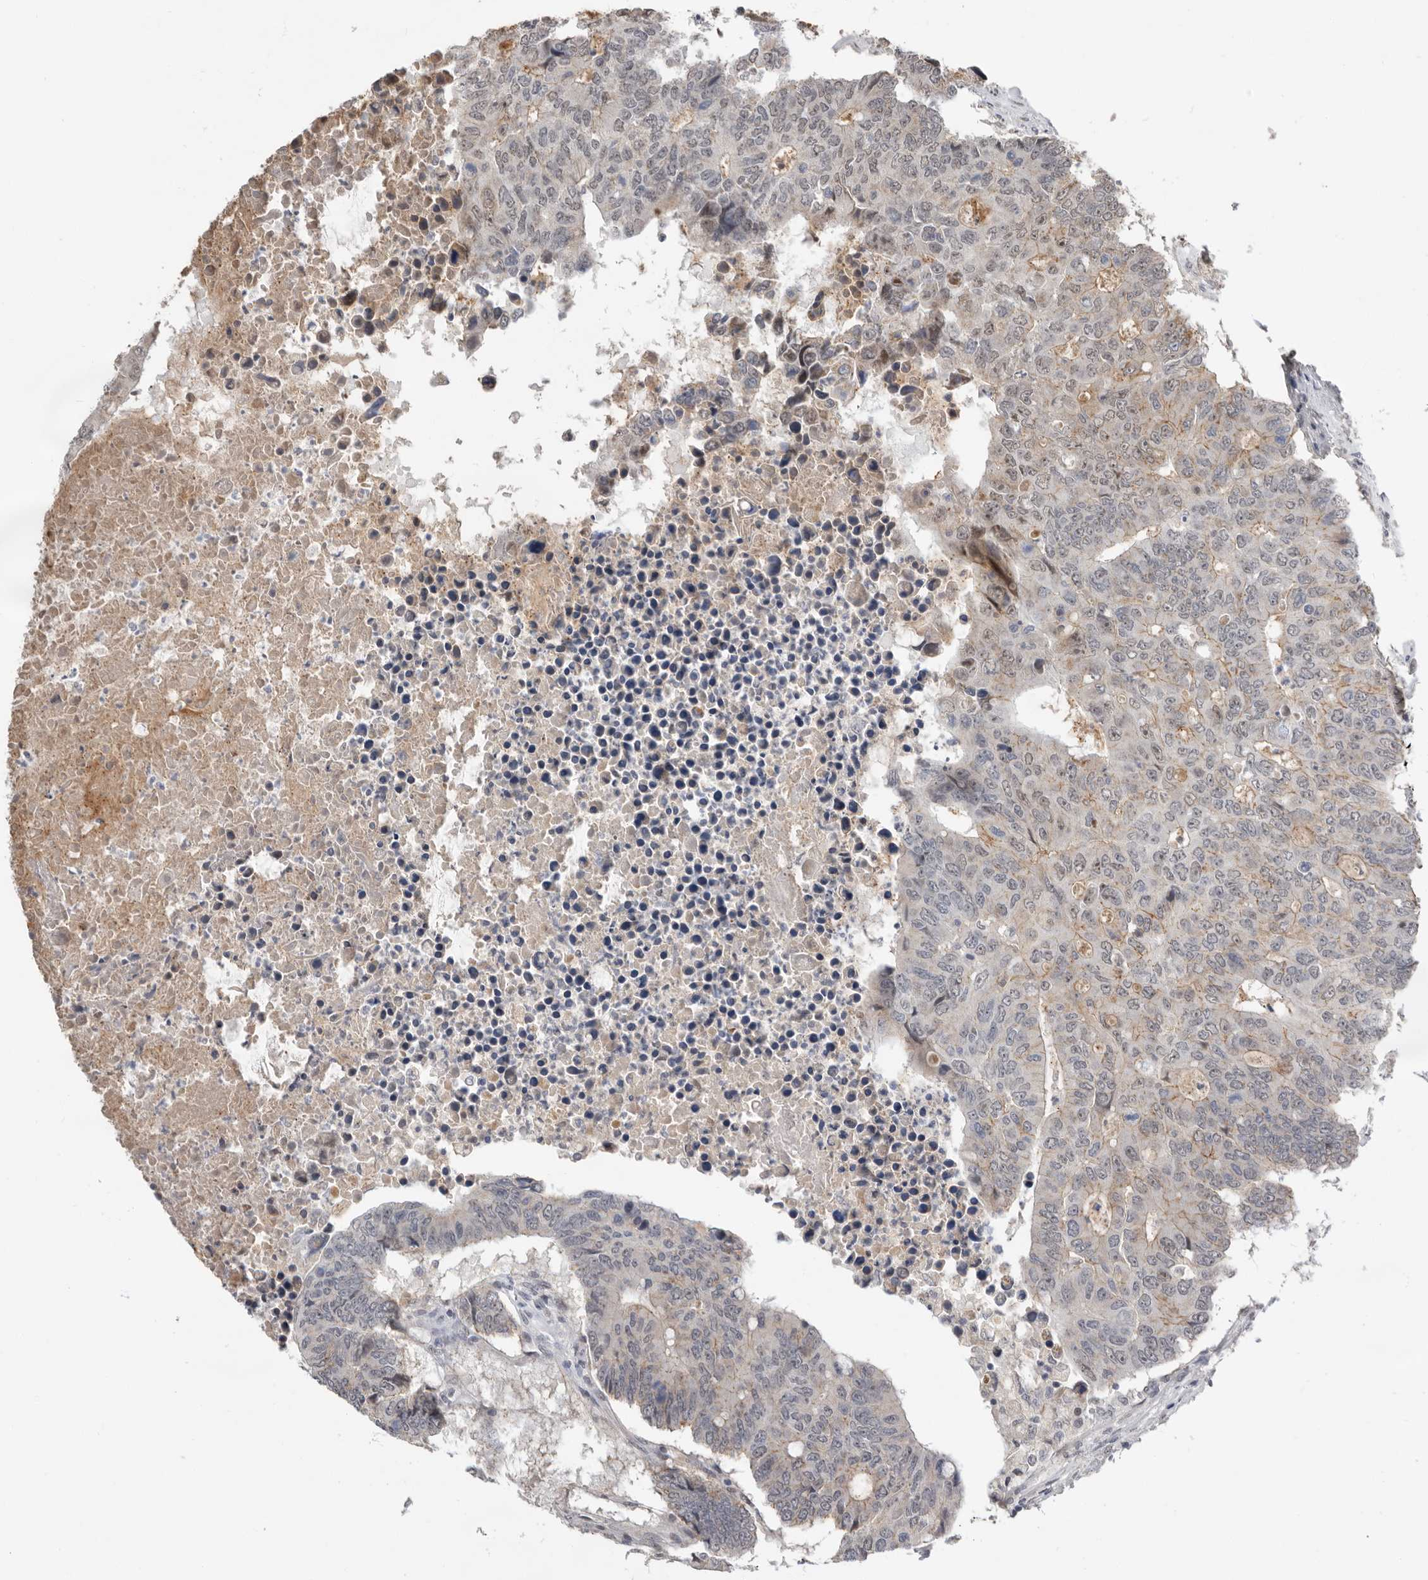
{"staining": {"intensity": "weak", "quantity": "<25%", "location": "cytoplasmic/membranous"}, "tissue": "colorectal cancer", "cell_type": "Tumor cells", "image_type": "cancer", "snomed": [{"axis": "morphology", "description": "Adenocarcinoma, NOS"}, {"axis": "topography", "description": "Colon"}], "caption": "Immunohistochemical staining of human colorectal cancer (adenocarcinoma) displays no significant staining in tumor cells. (Stains: DAB IHC with hematoxylin counter stain, Microscopy: brightfield microscopy at high magnification).", "gene": "BRCA2", "patient": {"sex": "male", "age": 87}}